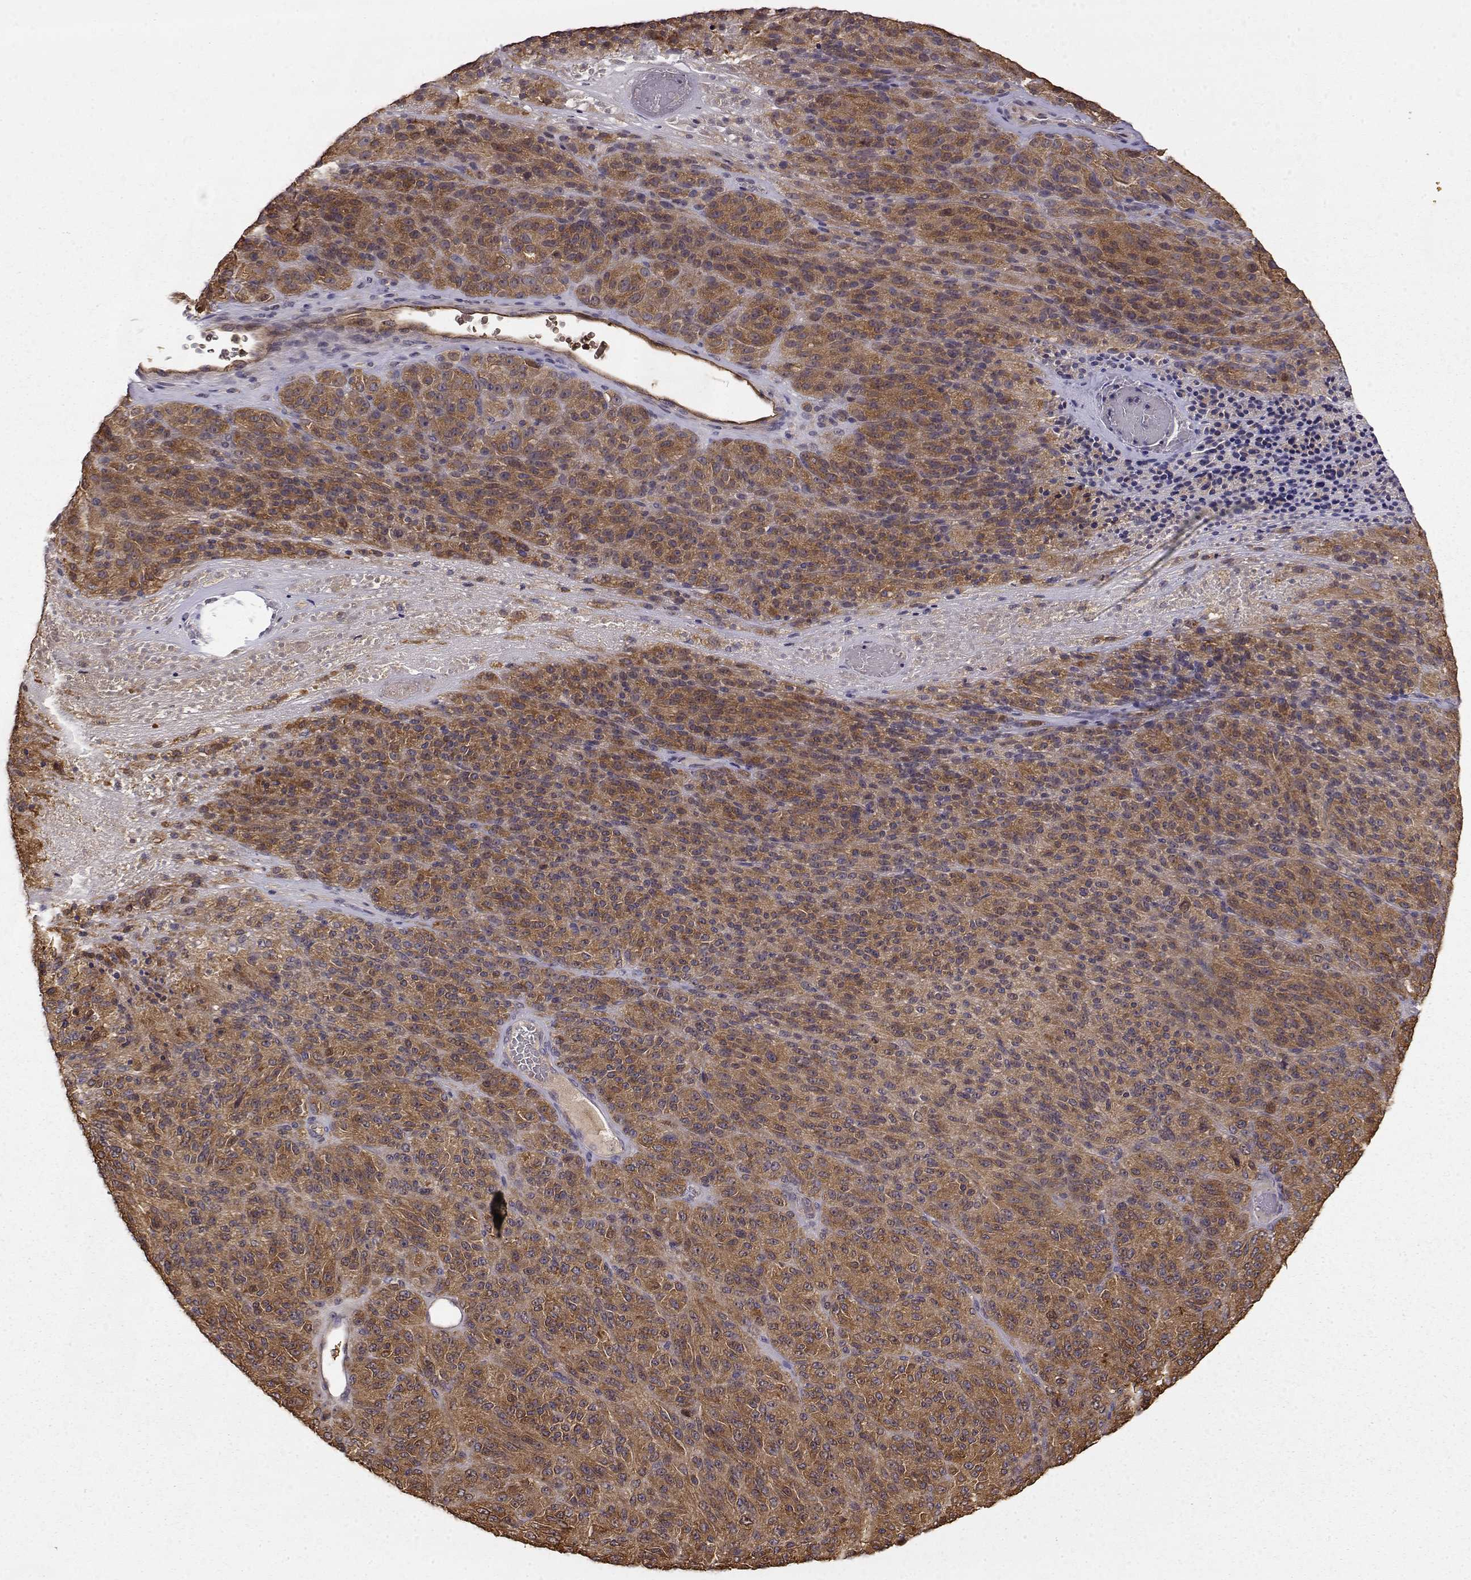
{"staining": {"intensity": "strong", "quantity": ">75%", "location": "cytoplasmic/membranous"}, "tissue": "melanoma", "cell_type": "Tumor cells", "image_type": "cancer", "snomed": [{"axis": "morphology", "description": "Malignant melanoma, Metastatic site"}, {"axis": "topography", "description": "Brain"}], "caption": "The histopathology image reveals staining of melanoma, revealing strong cytoplasmic/membranous protein staining (brown color) within tumor cells.", "gene": "CRIM1", "patient": {"sex": "female", "age": 56}}